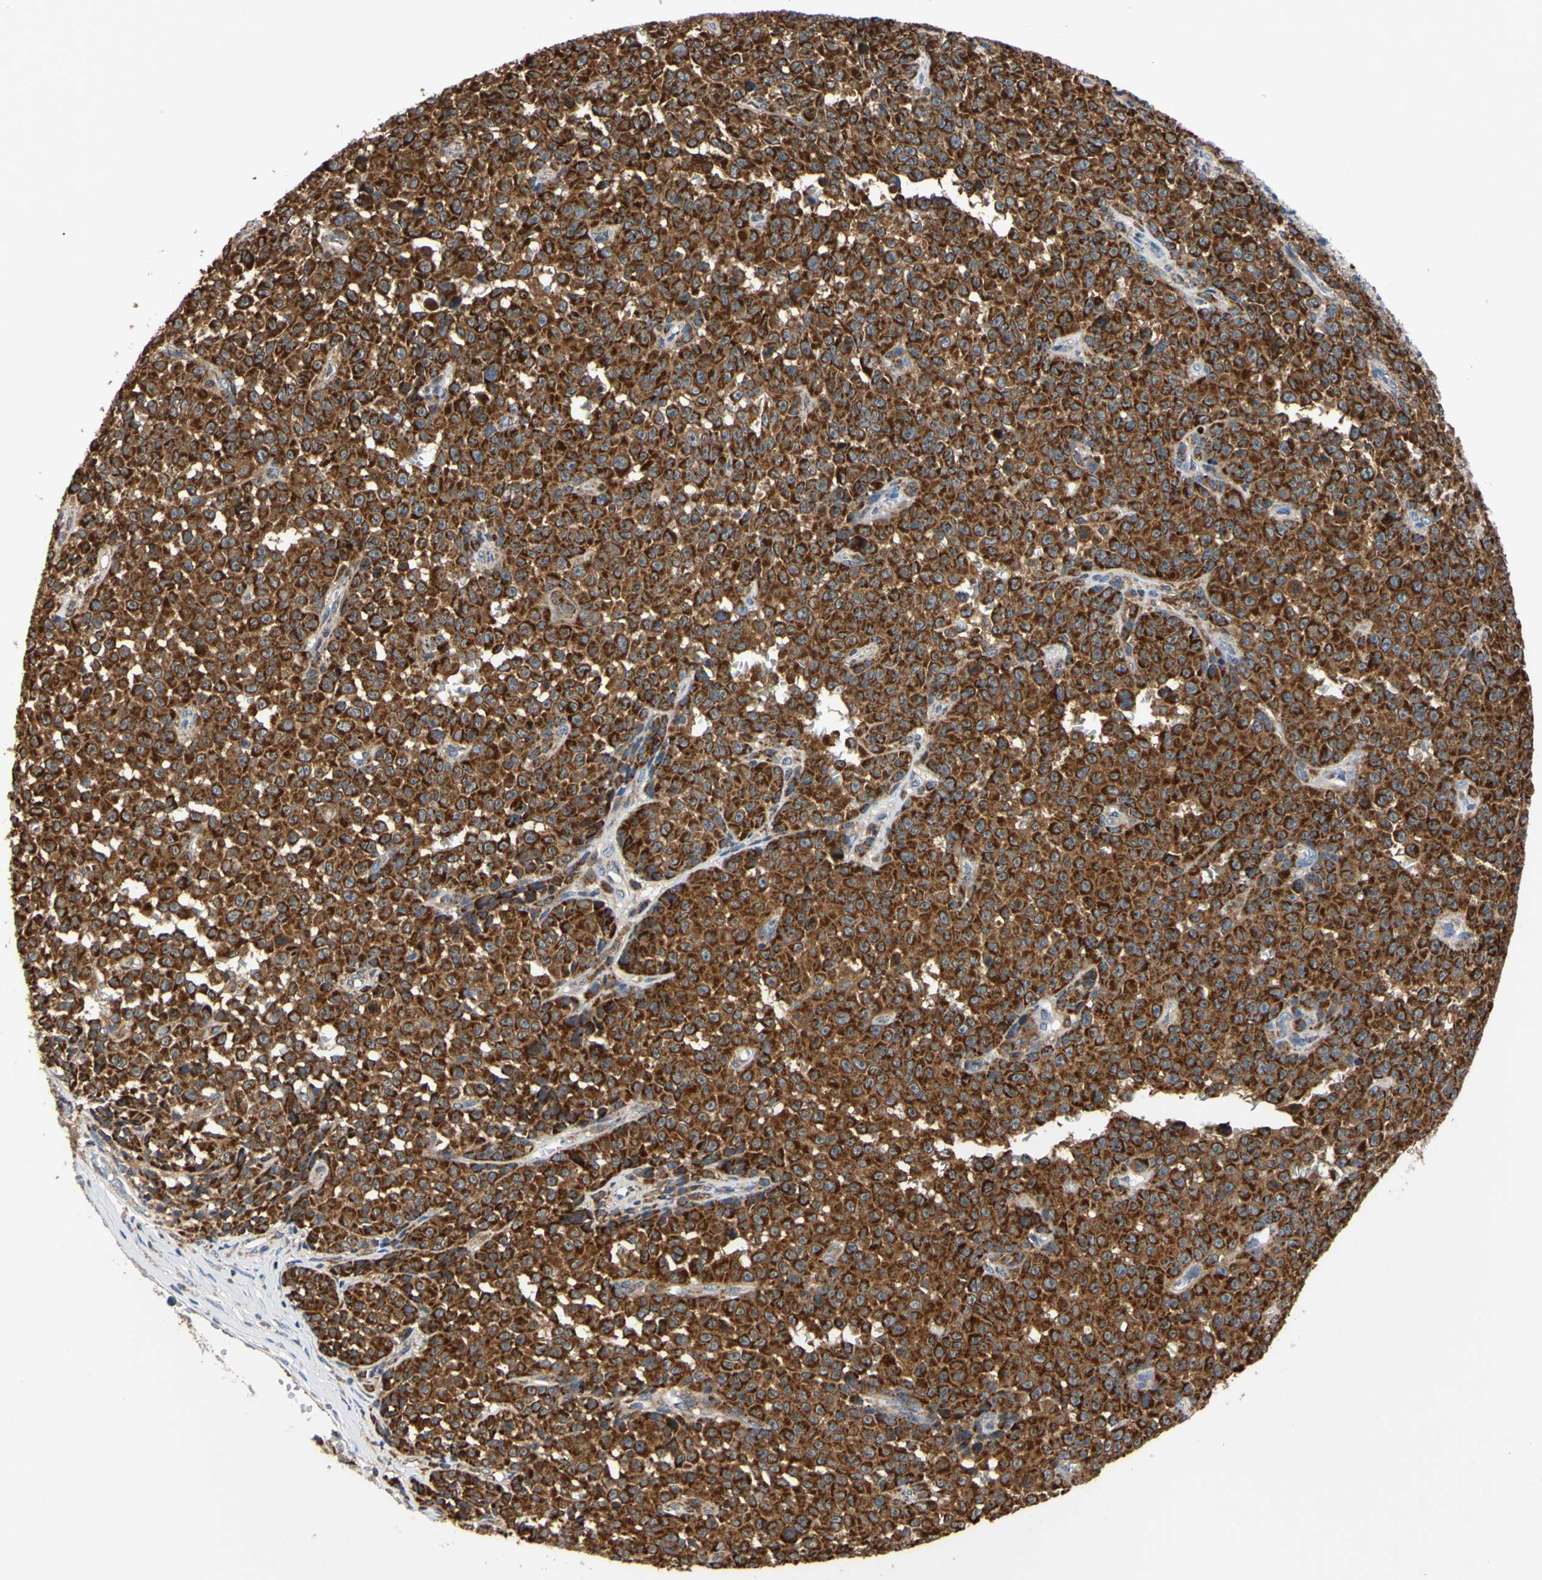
{"staining": {"intensity": "strong", "quantity": ">75%", "location": "cytoplasmic/membranous"}, "tissue": "melanoma", "cell_type": "Tumor cells", "image_type": "cancer", "snomed": [{"axis": "morphology", "description": "Malignant melanoma, NOS"}, {"axis": "topography", "description": "Skin"}], "caption": "Malignant melanoma stained for a protein demonstrates strong cytoplasmic/membranous positivity in tumor cells.", "gene": "CLPP", "patient": {"sex": "female", "age": 82}}